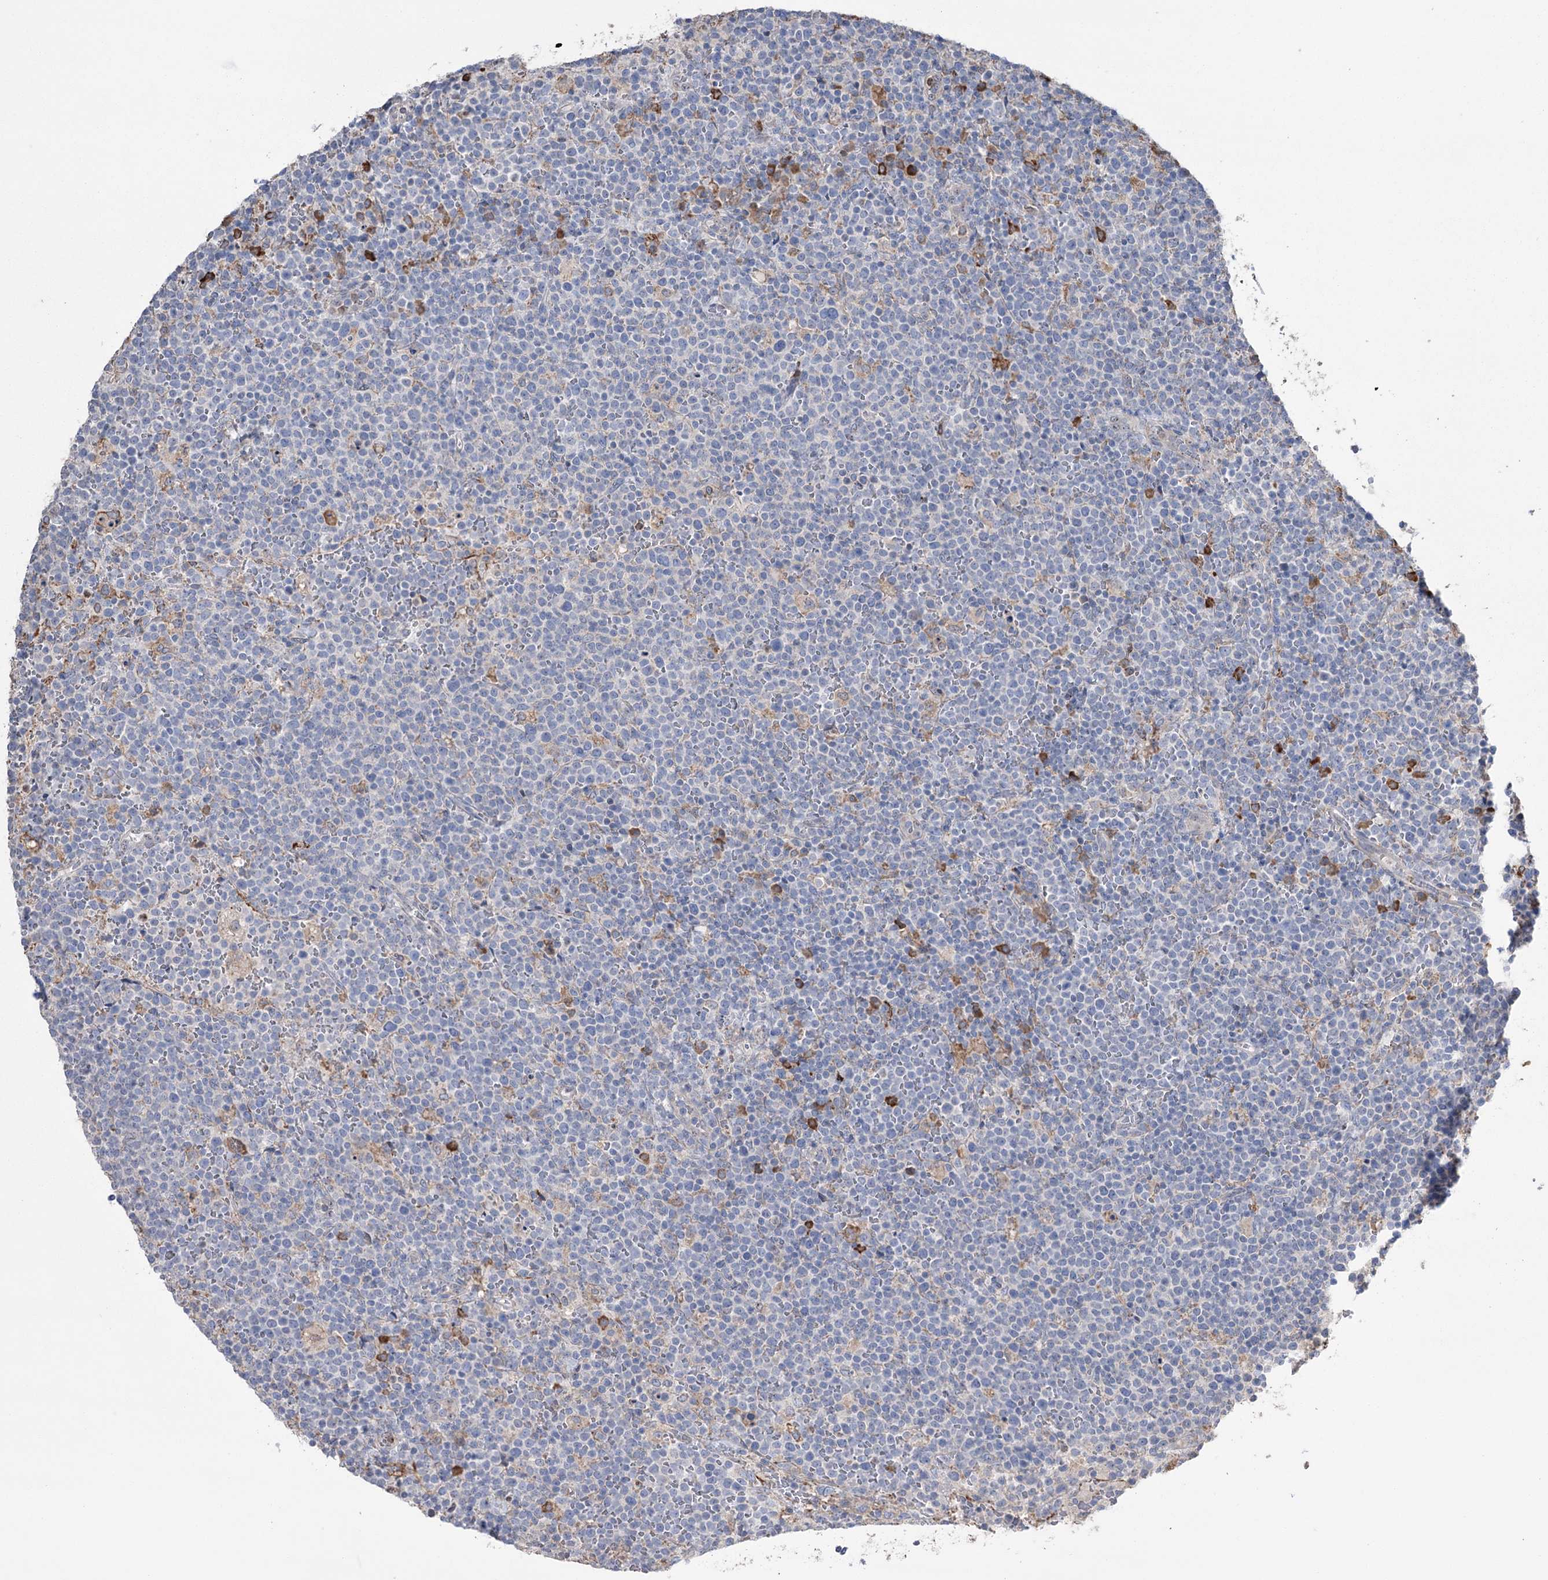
{"staining": {"intensity": "negative", "quantity": "none", "location": "none"}, "tissue": "lymphoma", "cell_type": "Tumor cells", "image_type": "cancer", "snomed": [{"axis": "morphology", "description": "Malignant lymphoma, non-Hodgkin's type, High grade"}, {"axis": "topography", "description": "Lymph node"}], "caption": "The photomicrograph exhibits no staining of tumor cells in lymphoma.", "gene": "TRIM71", "patient": {"sex": "male", "age": 61}}